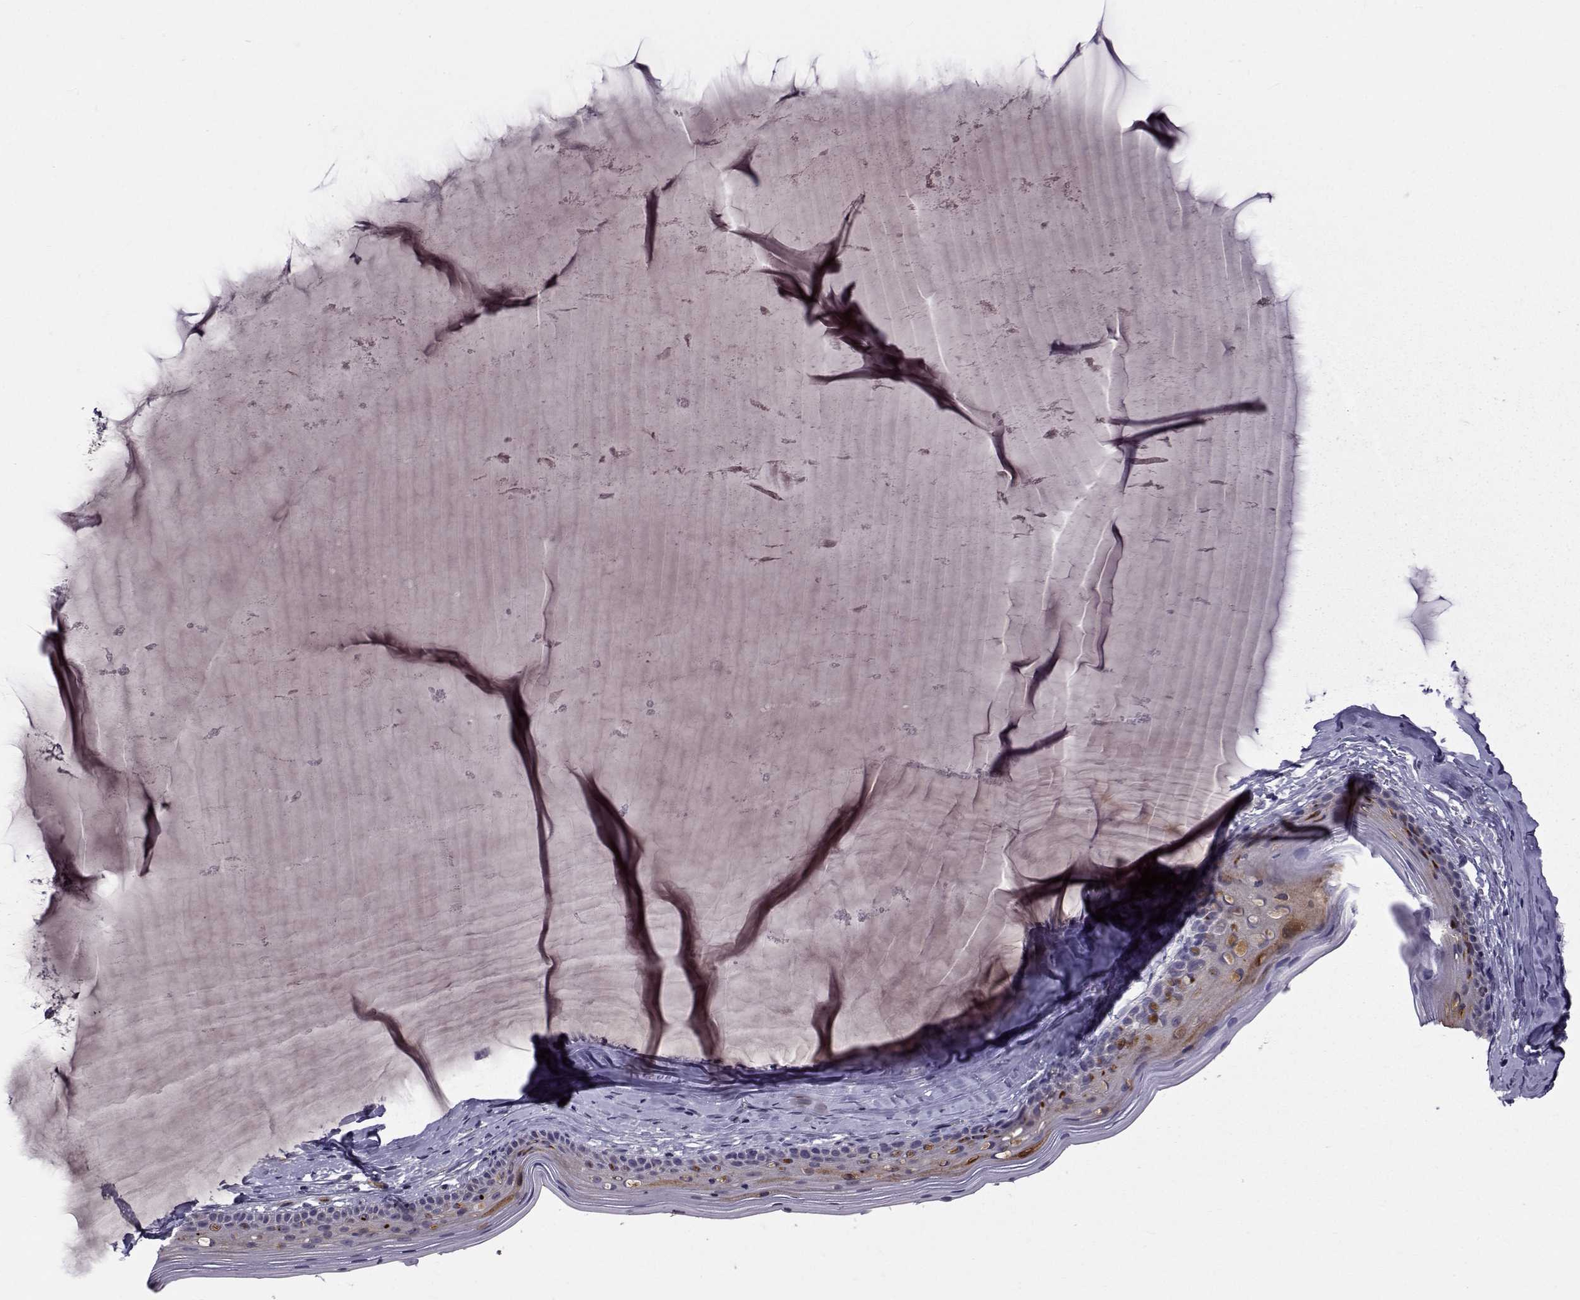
{"staining": {"intensity": "negative", "quantity": "none", "location": "none"}, "tissue": "cervix", "cell_type": "Glandular cells", "image_type": "normal", "snomed": [{"axis": "morphology", "description": "Normal tissue, NOS"}, {"axis": "topography", "description": "Cervix"}], "caption": "Immunohistochemistry (IHC) of unremarkable human cervix exhibits no positivity in glandular cells.", "gene": "TNFRSF11B", "patient": {"sex": "female", "age": 40}}